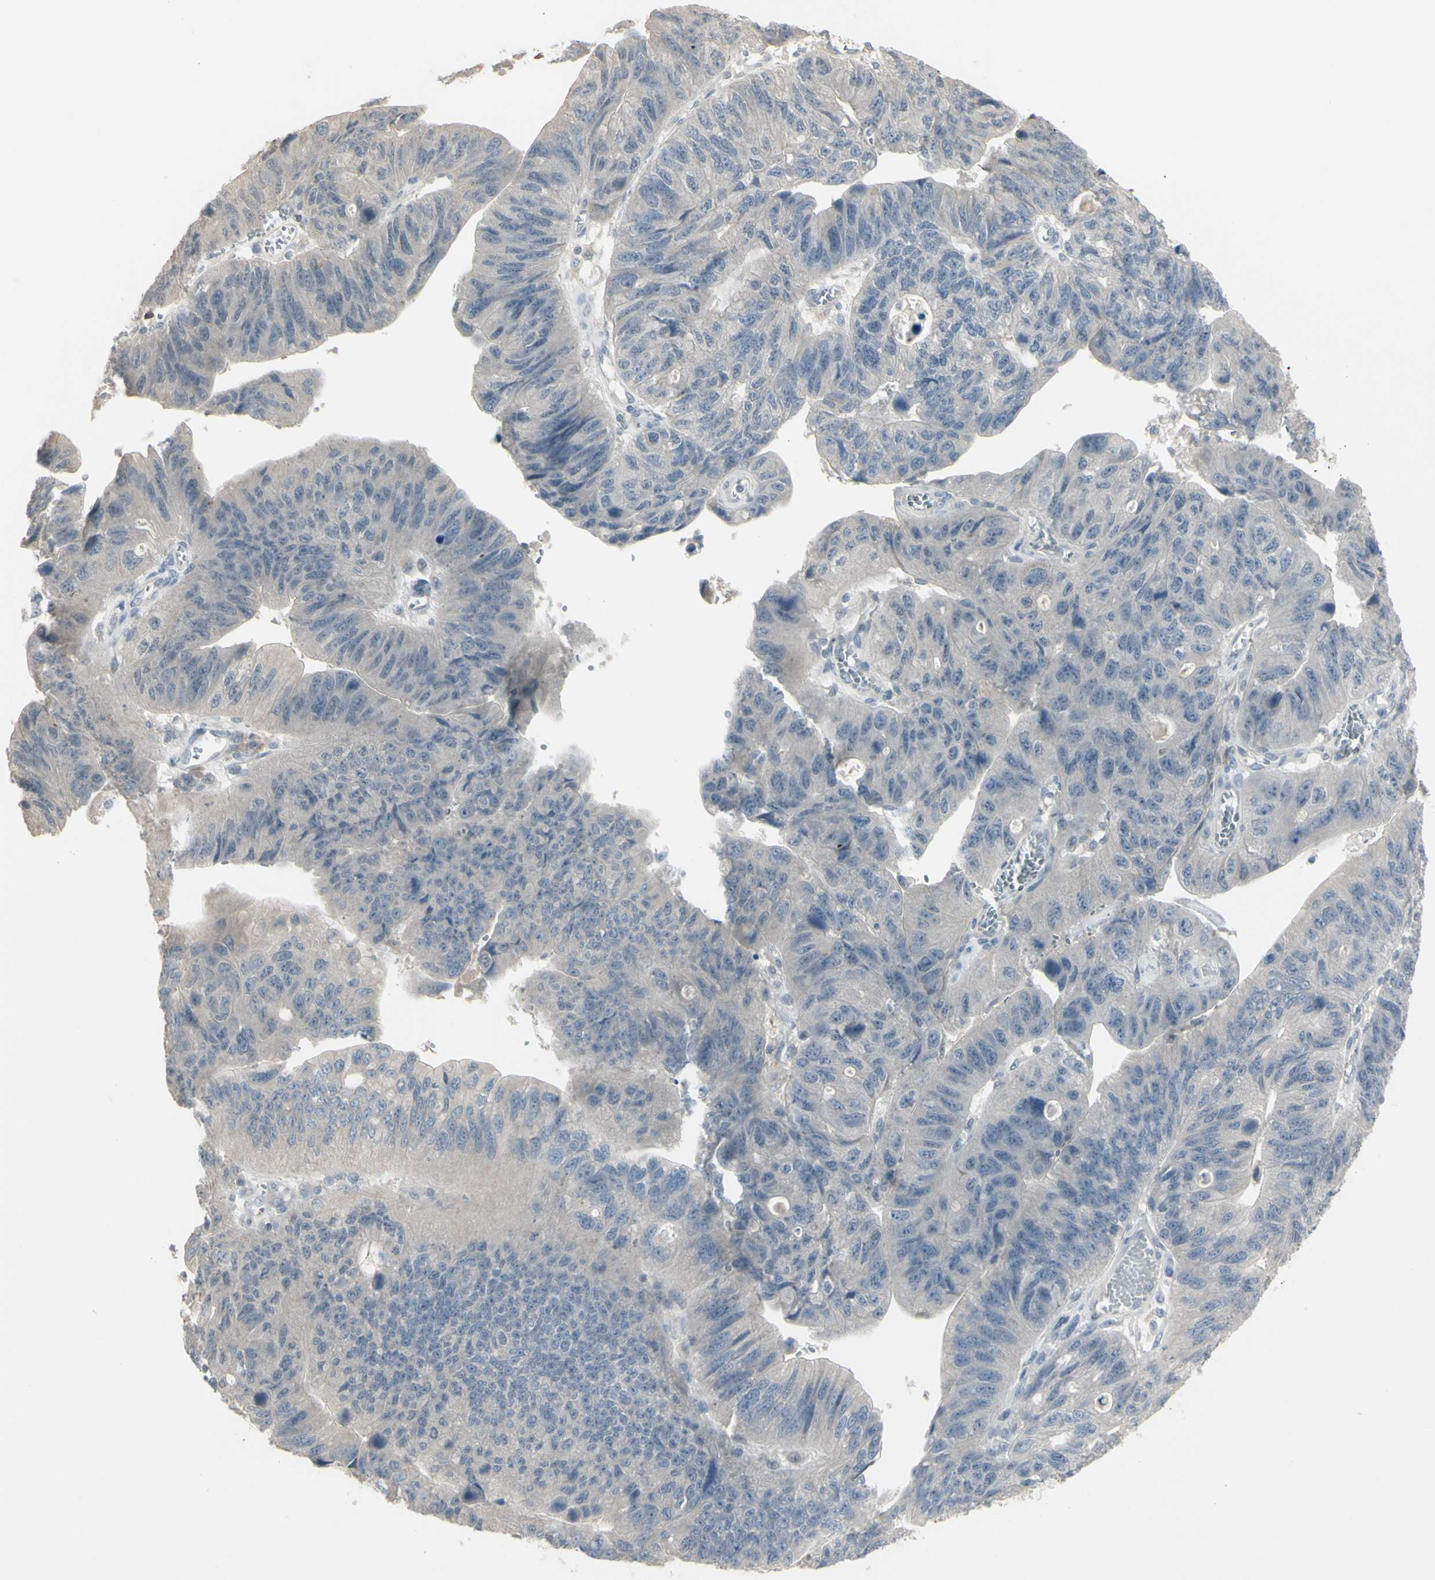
{"staining": {"intensity": "negative", "quantity": "none", "location": "none"}, "tissue": "stomach cancer", "cell_type": "Tumor cells", "image_type": "cancer", "snomed": [{"axis": "morphology", "description": "Adenocarcinoma, NOS"}, {"axis": "topography", "description": "Stomach"}], "caption": "Tumor cells are negative for protein expression in human stomach cancer.", "gene": "PIAS4", "patient": {"sex": "male", "age": 59}}